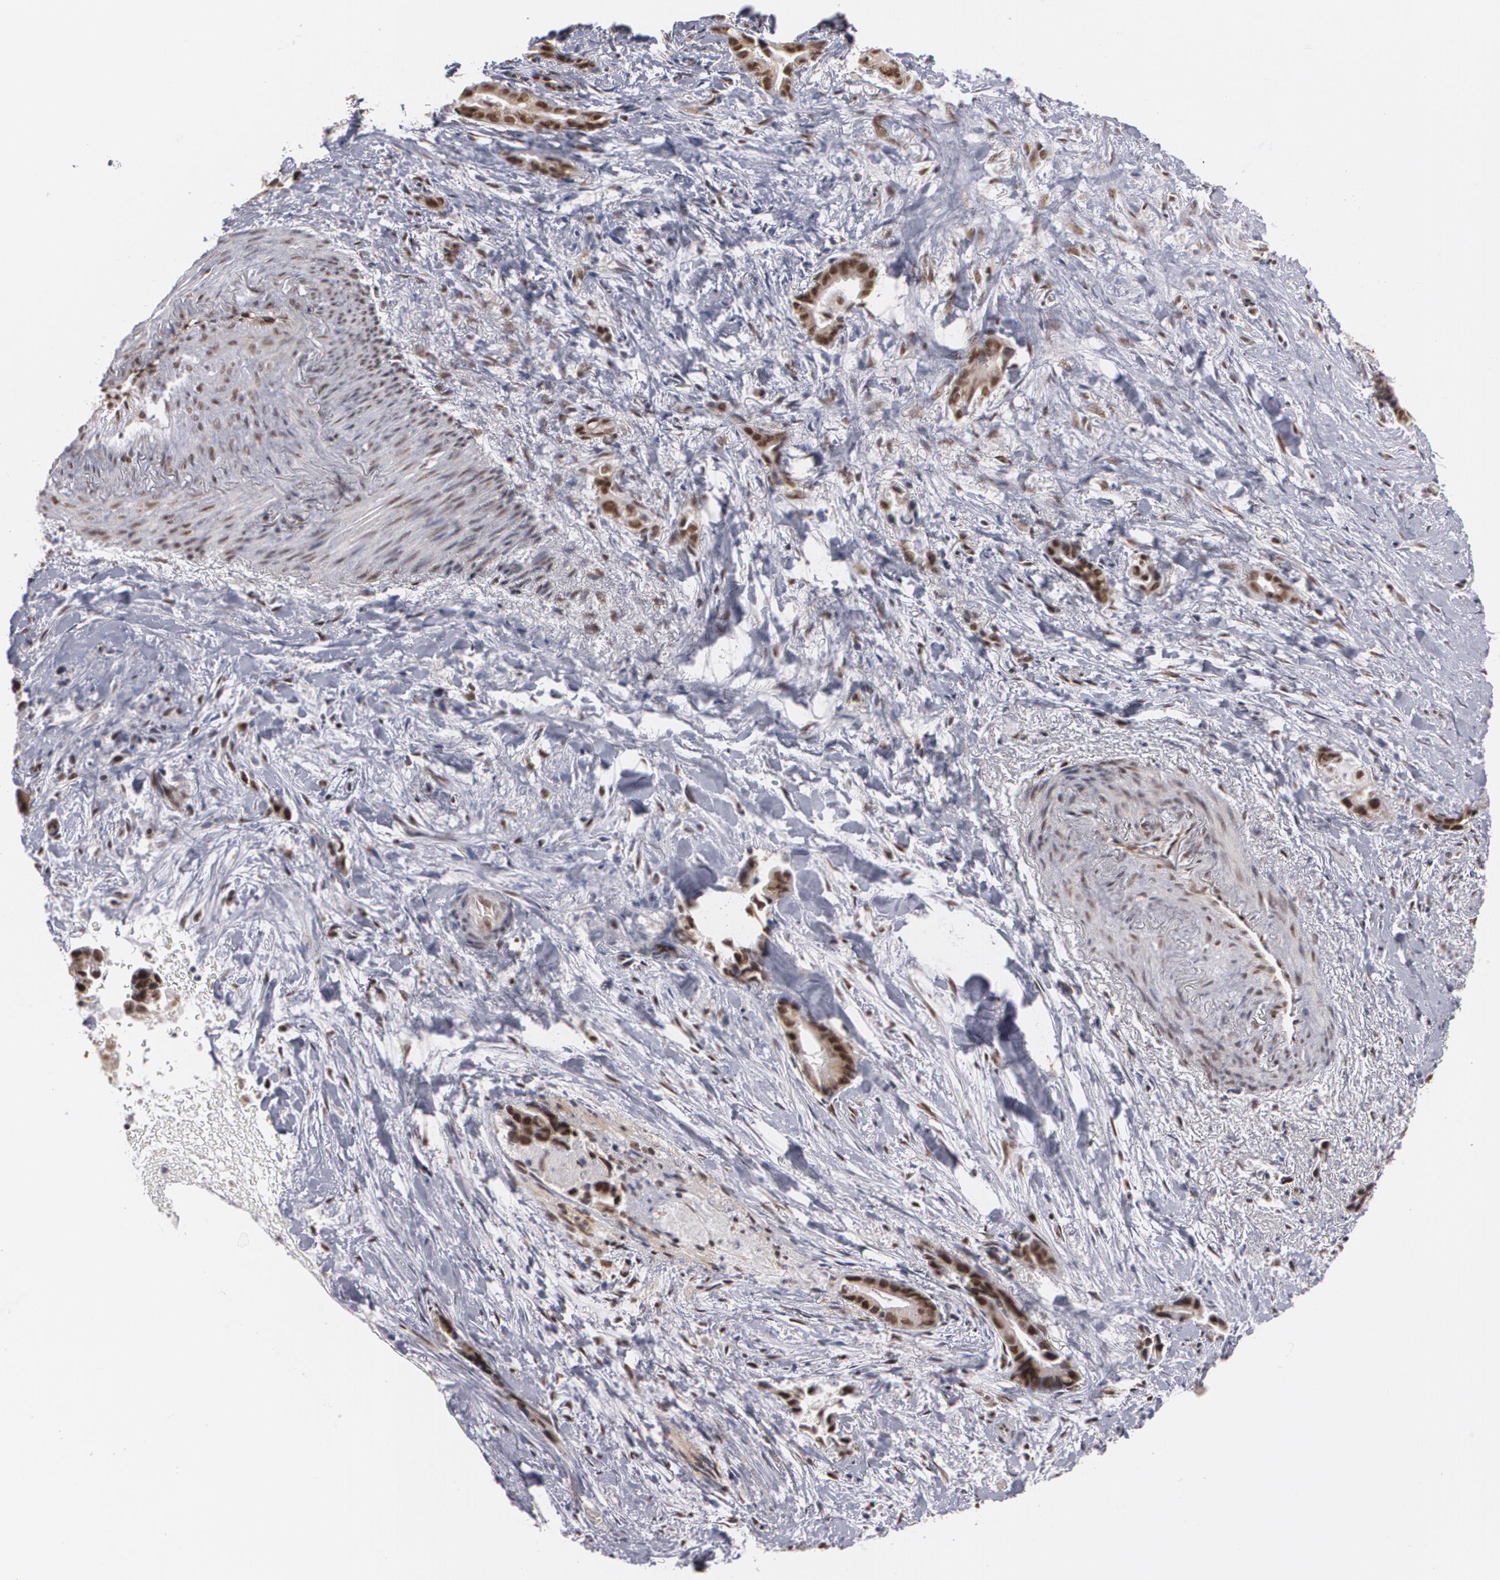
{"staining": {"intensity": "strong", "quantity": ">75%", "location": "cytoplasmic/membranous,nuclear"}, "tissue": "liver cancer", "cell_type": "Tumor cells", "image_type": "cancer", "snomed": [{"axis": "morphology", "description": "Cholangiocarcinoma"}, {"axis": "topography", "description": "Liver"}], "caption": "About >75% of tumor cells in cholangiocarcinoma (liver) exhibit strong cytoplasmic/membranous and nuclear protein positivity as visualized by brown immunohistochemical staining.", "gene": "ZNF75A", "patient": {"sex": "female", "age": 55}}